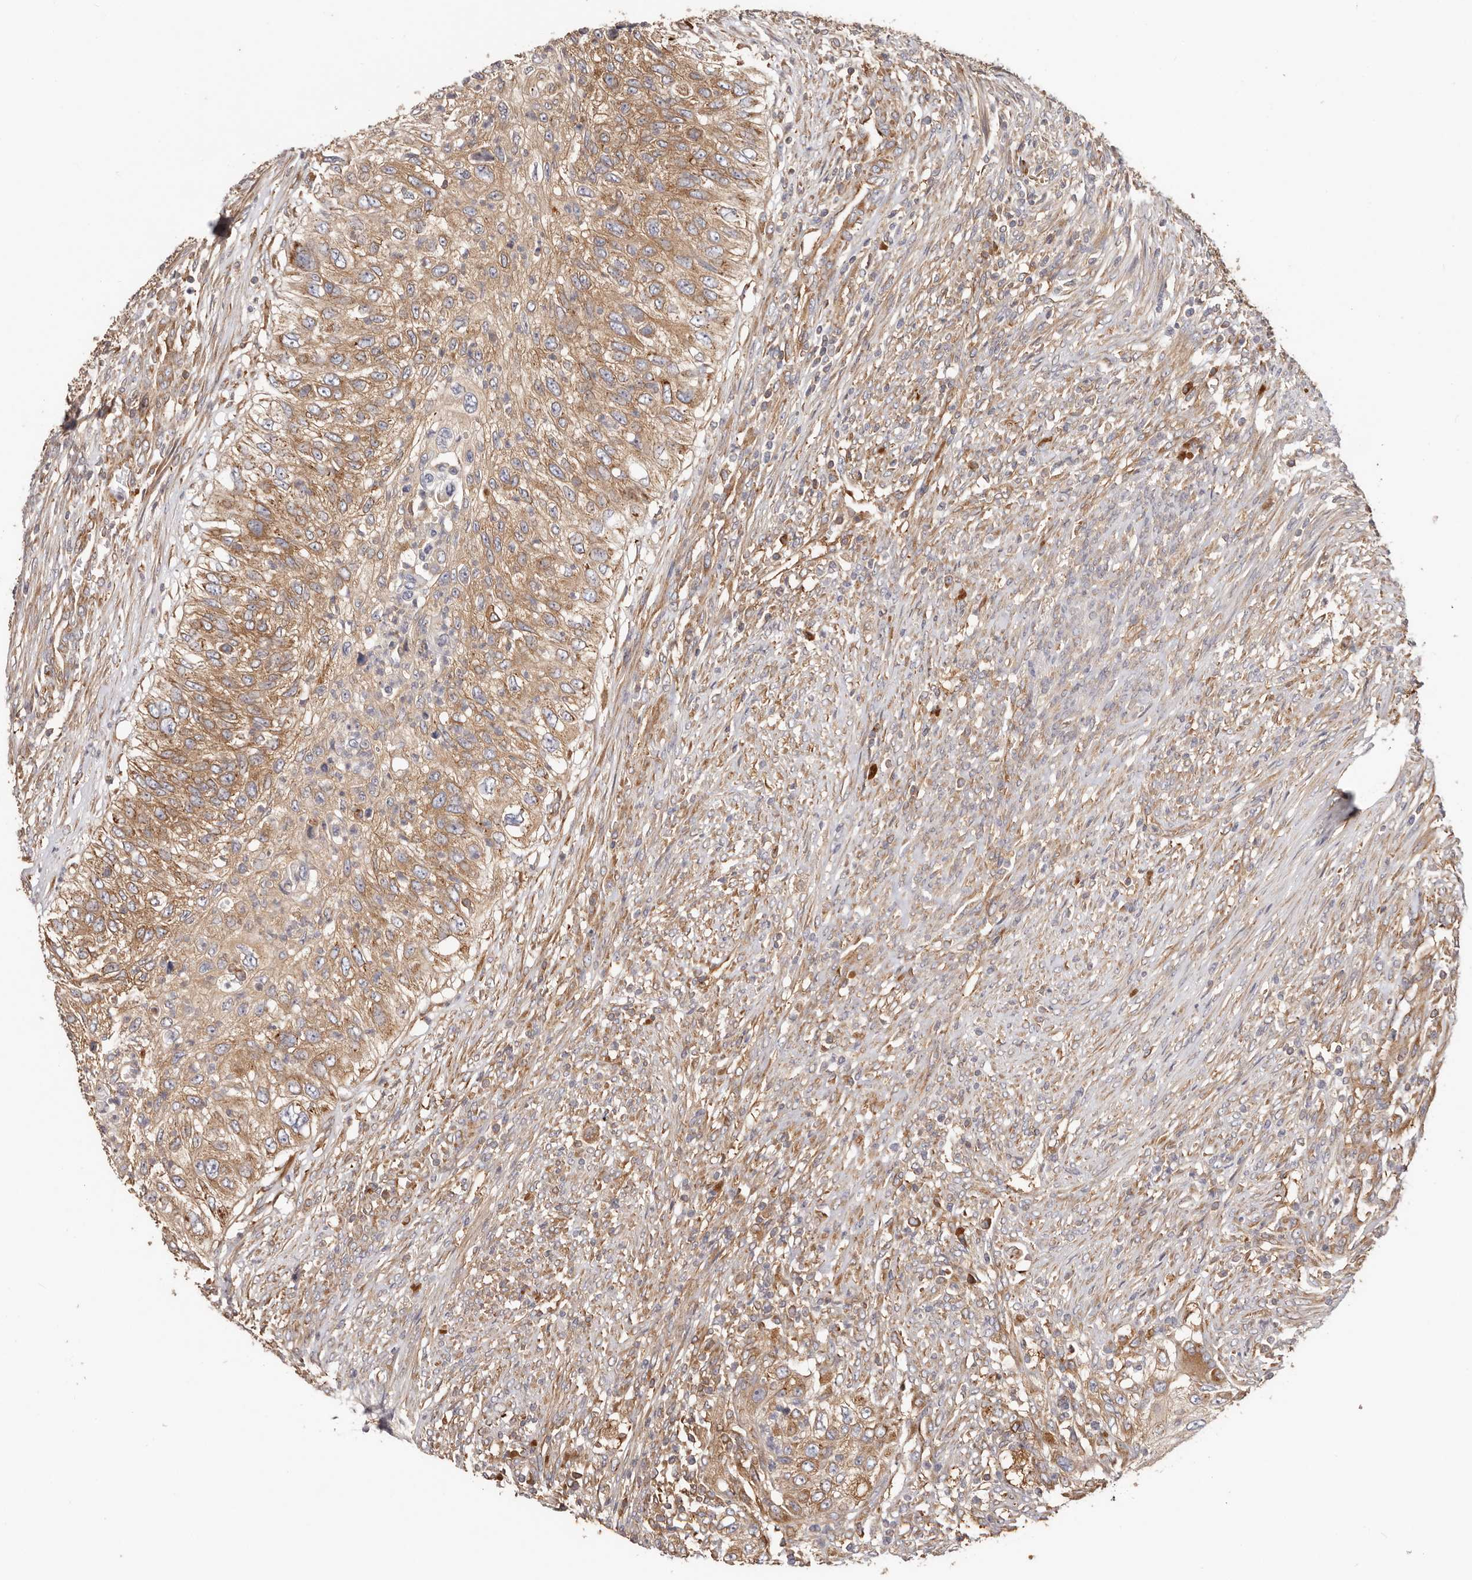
{"staining": {"intensity": "moderate", "quantity": ">75%", "location": "cytoplasmic/membranous"}, "tissue": "urothelial cancer", "cell_type": "Tumor cells", "image_type": "cancer", "snomed": [{"axis": "morphology", "description": "Urothelial carcinoma, High grade"}, {"axis": "topography", "description": "Urinary bladder"}], "caption": "The photomicrograph reveals staining of urothelial carcinoma (high-grade), revealing moderate cytoplasmic/membranous protein positivity (brown color) within tumor cells. (Stains: DAB in brown, nuclei in blue, Microscopy: brightfield microscopy at high magnification).", "gene": "EPRS1", "patient": {"sex": "female", "age": 60}}